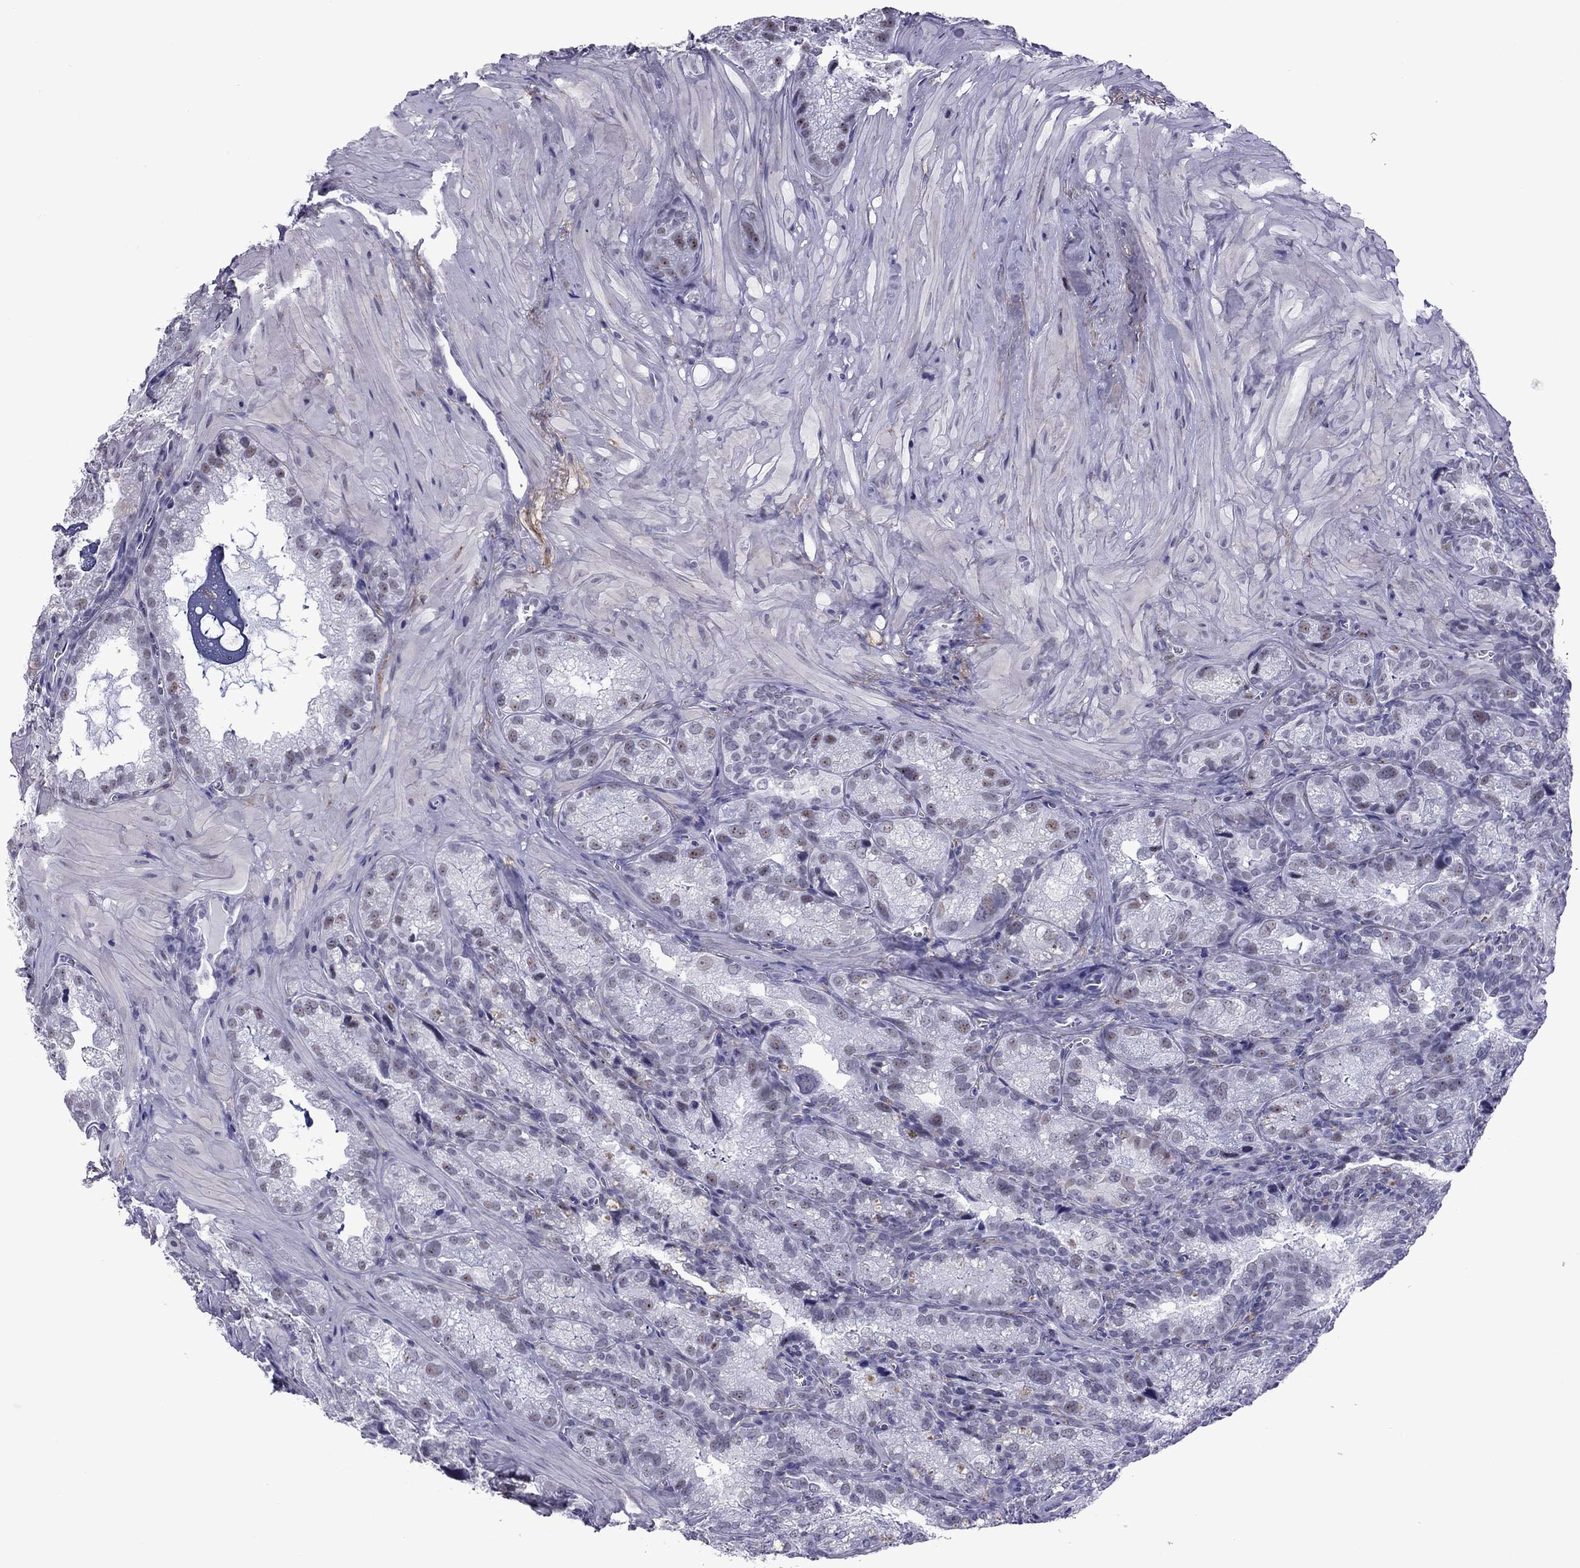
{"staining": {"intensity": "weak", "quantity": "<25%", "location": "nuclear"}, "tissue": "seminal vesicle", "cell_type": "Glandular cells", "image_type": "normal", "snomed": [{"axis": "morphology", "description": "Normal tissue, NOS"}, {"axis": "topography", "description": "Seminal veicle"}], "caption": "The micrograph exhibits no staining of glandular cells in normal seminal vesicle. The staining was performed using DAB to visualize the protein expression in brown, while the nuclei were stained in blue with hematoxylin (Magnification: 20x).", "gene": "ZNF646", "patient": {"sex": "male", "age": 57}}